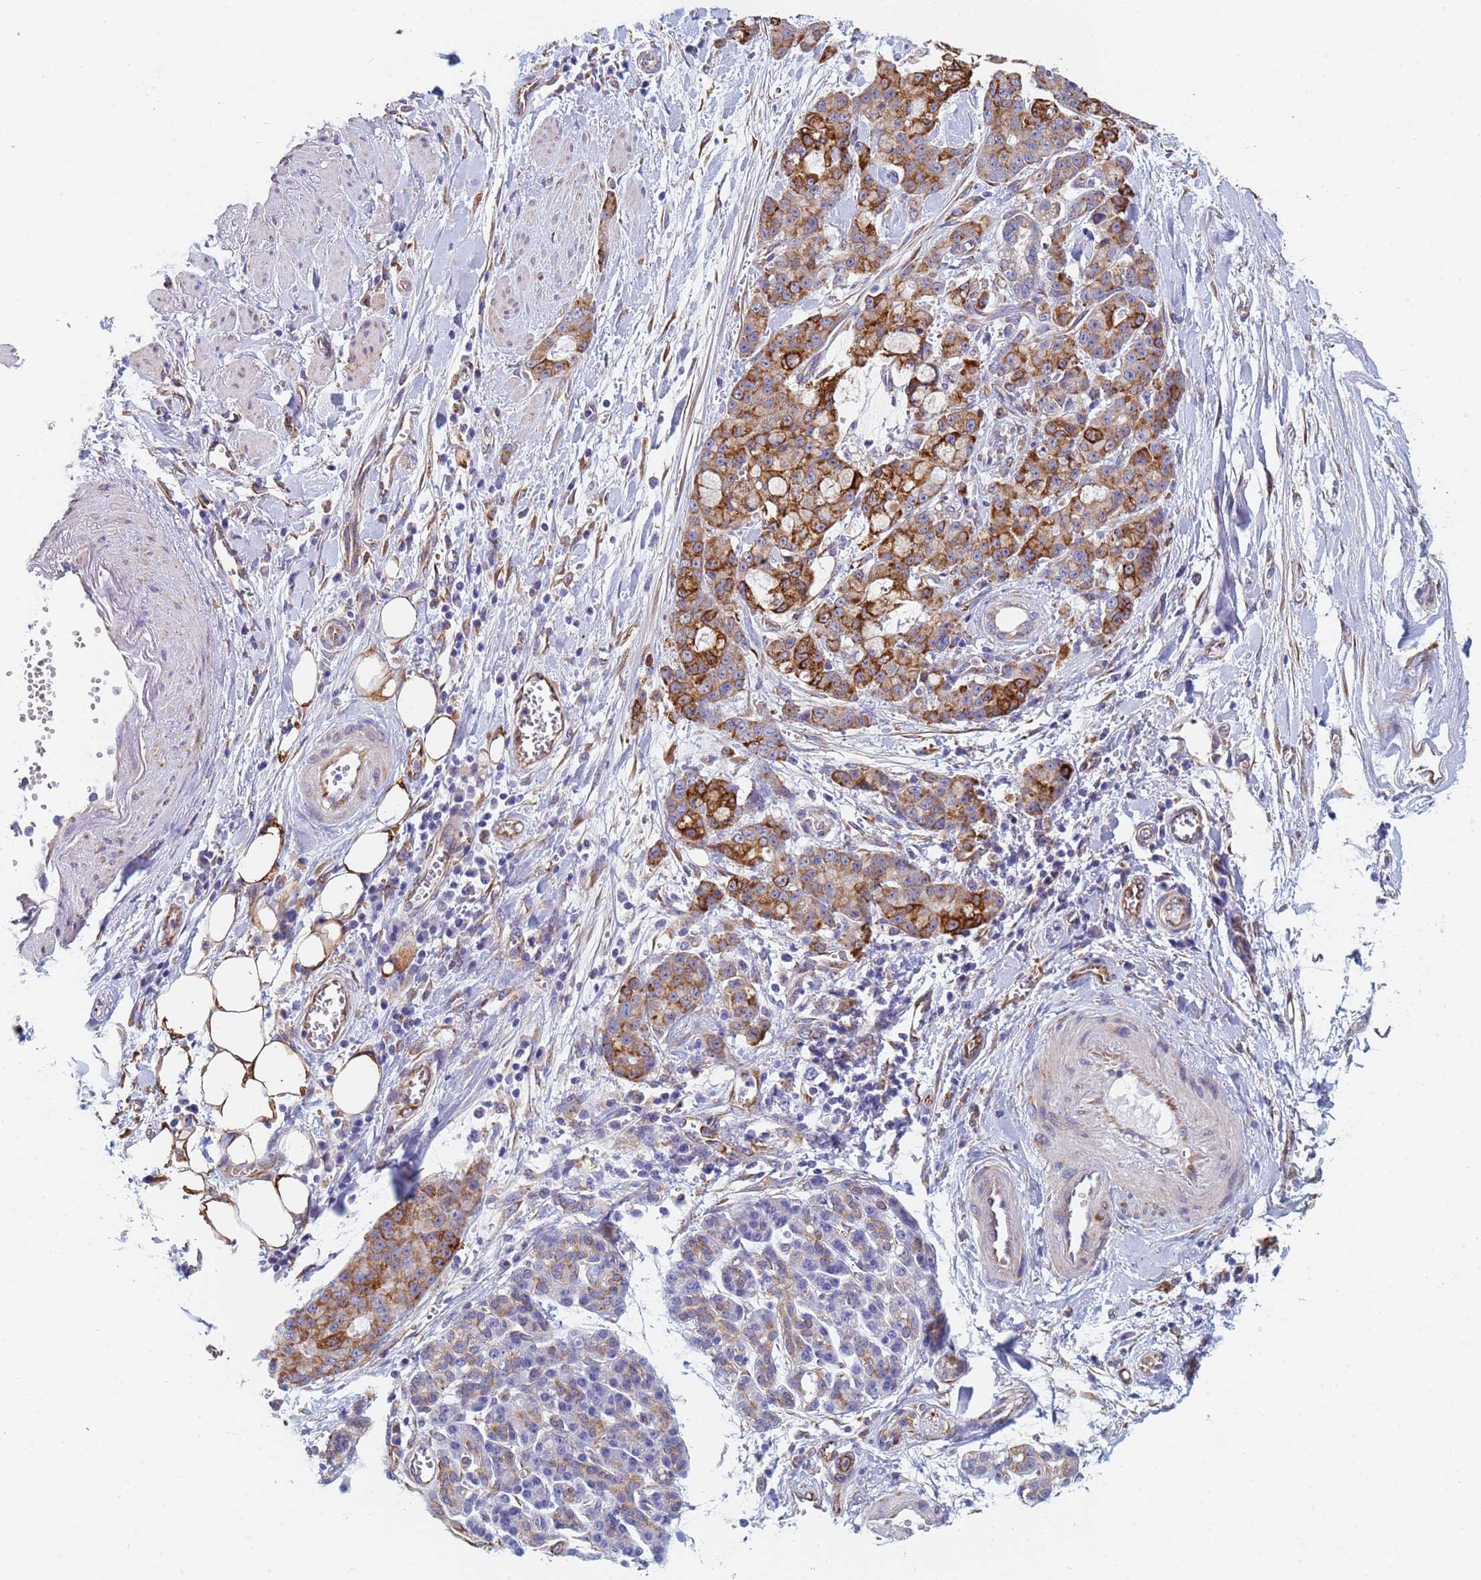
{"staining": {"intensity": "moderate", "quantity": ">75%", "location": "cytoplasmic/membranous"}, "tissue": "pancreatic cancer", "cell_type": "Tumor cells", "image_type": "cancer", "snomed": [{"axis": "morphology", "description": "Adenocarcinoma, NOS"}, {"axis": "topography", "description": "Pancreas"}], "caption": "Immunohistochemistry (DAB (3,3'-diaminobenzidine)) staining of human pancreatic cancer (adenocarcinoma) demonstrates moderate cytoplasmic/membranous protein expression in about >75% of tumor cells.", "gene": "GDAP2", "patient": {"sex": "female", "age": 73}}